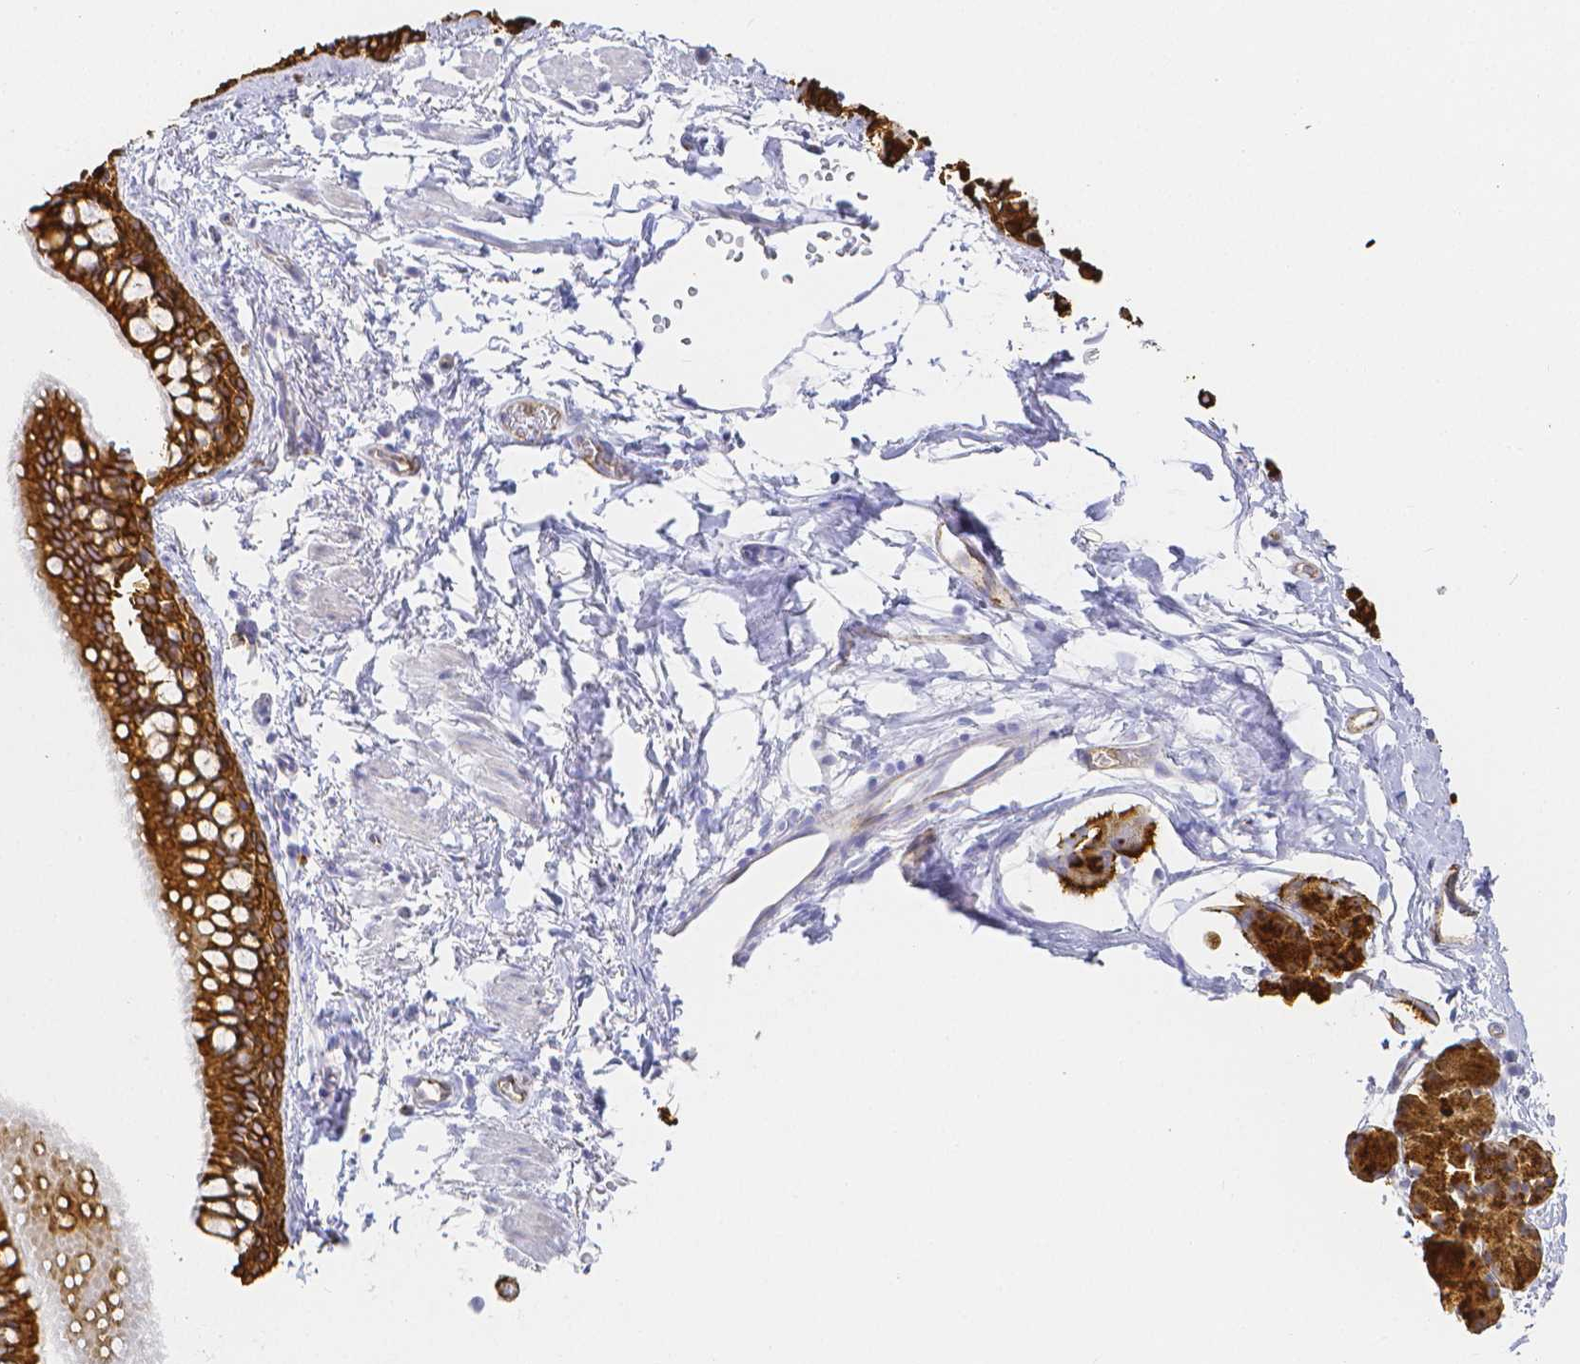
{"staining": {"intensity": "strong", "quantity": ">75%", "location": "cytoplasmic/membranous"}, "tissue": "bronchus", "cell_type": "Respiratory epithelial cells", "image_type": "normal", "snomed": [{"axis": "morphology", "description": "Normal tissue, NOS"}, {"axis": "topography", "description": "Lymph node"}, {"axis": "topography", "description": "Cartilage tissue"}, {"axis": "topography", "description": "Bronchus"}], "caption": "High-power microscopy captured an immunohistochemistry (IHC) histopathology image of normal bronchus, revealing strong cytoplasmic/membranous positivity in approximately >75% of respiratory epithelial cells. The protein is shown in brown color, while the nuclei are stained blue.", "gene": "SMURF1", "patient": {"sex": "female", "age": 70}}